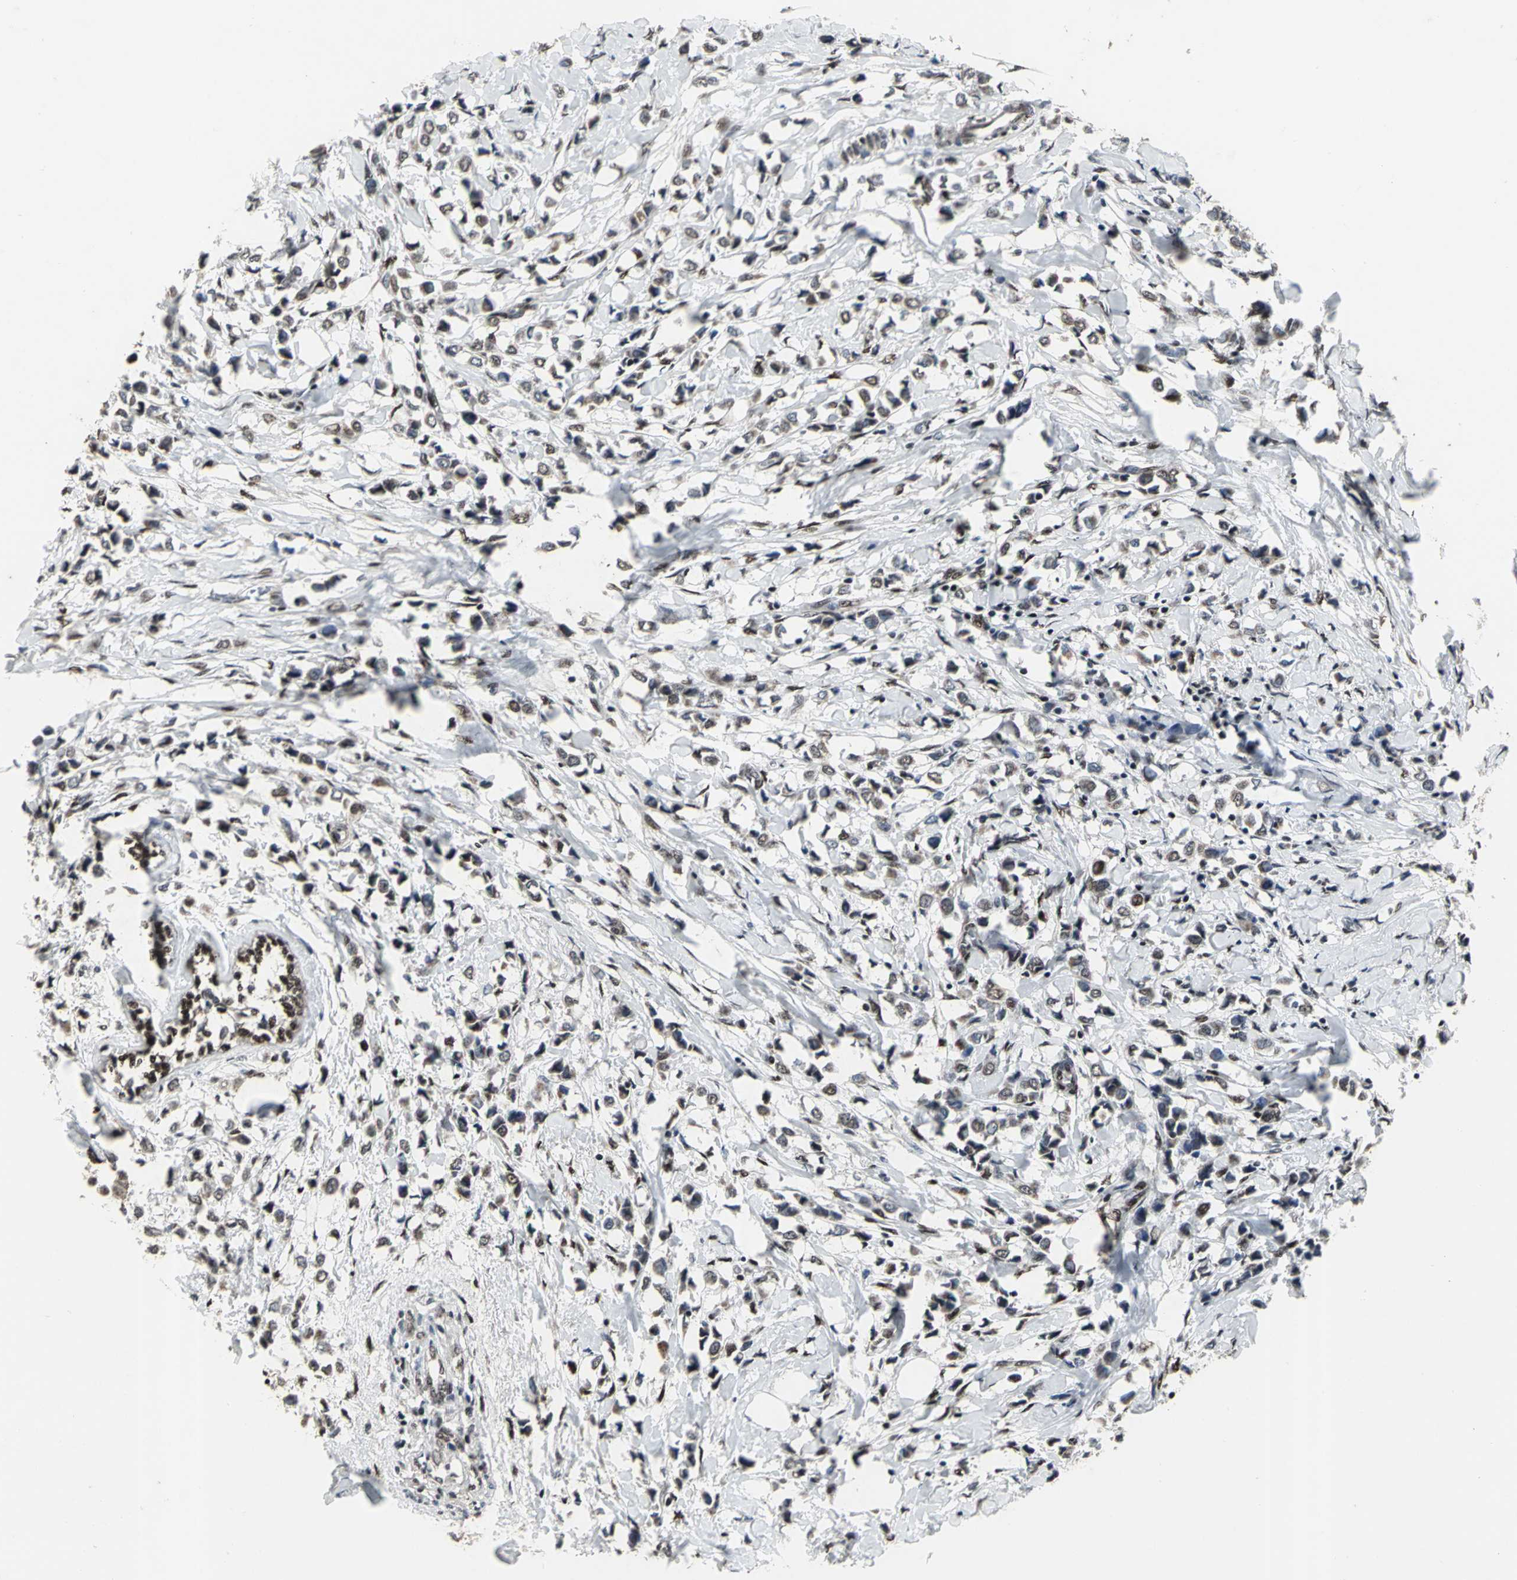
{"staining": {"intensity": "weak", "quantity": "25%-75%", "location": "nuclear"}, "tissue": "breast cancer", "cell_type": "Tumor cells", "image_type": "cancer", "snomed": [{"axis": "morphology", "description": "Lobular carcinoma"}, {"axis": "topography", "description": "Breast"}], "caption": "Protein analysis of lobular carcinoma (breast) tissue demonstrates weak nuclear positivity in about 25%-75% of tumor cells.", "gene": "SRF", "patient": {"sex": "female", "age": 51}}